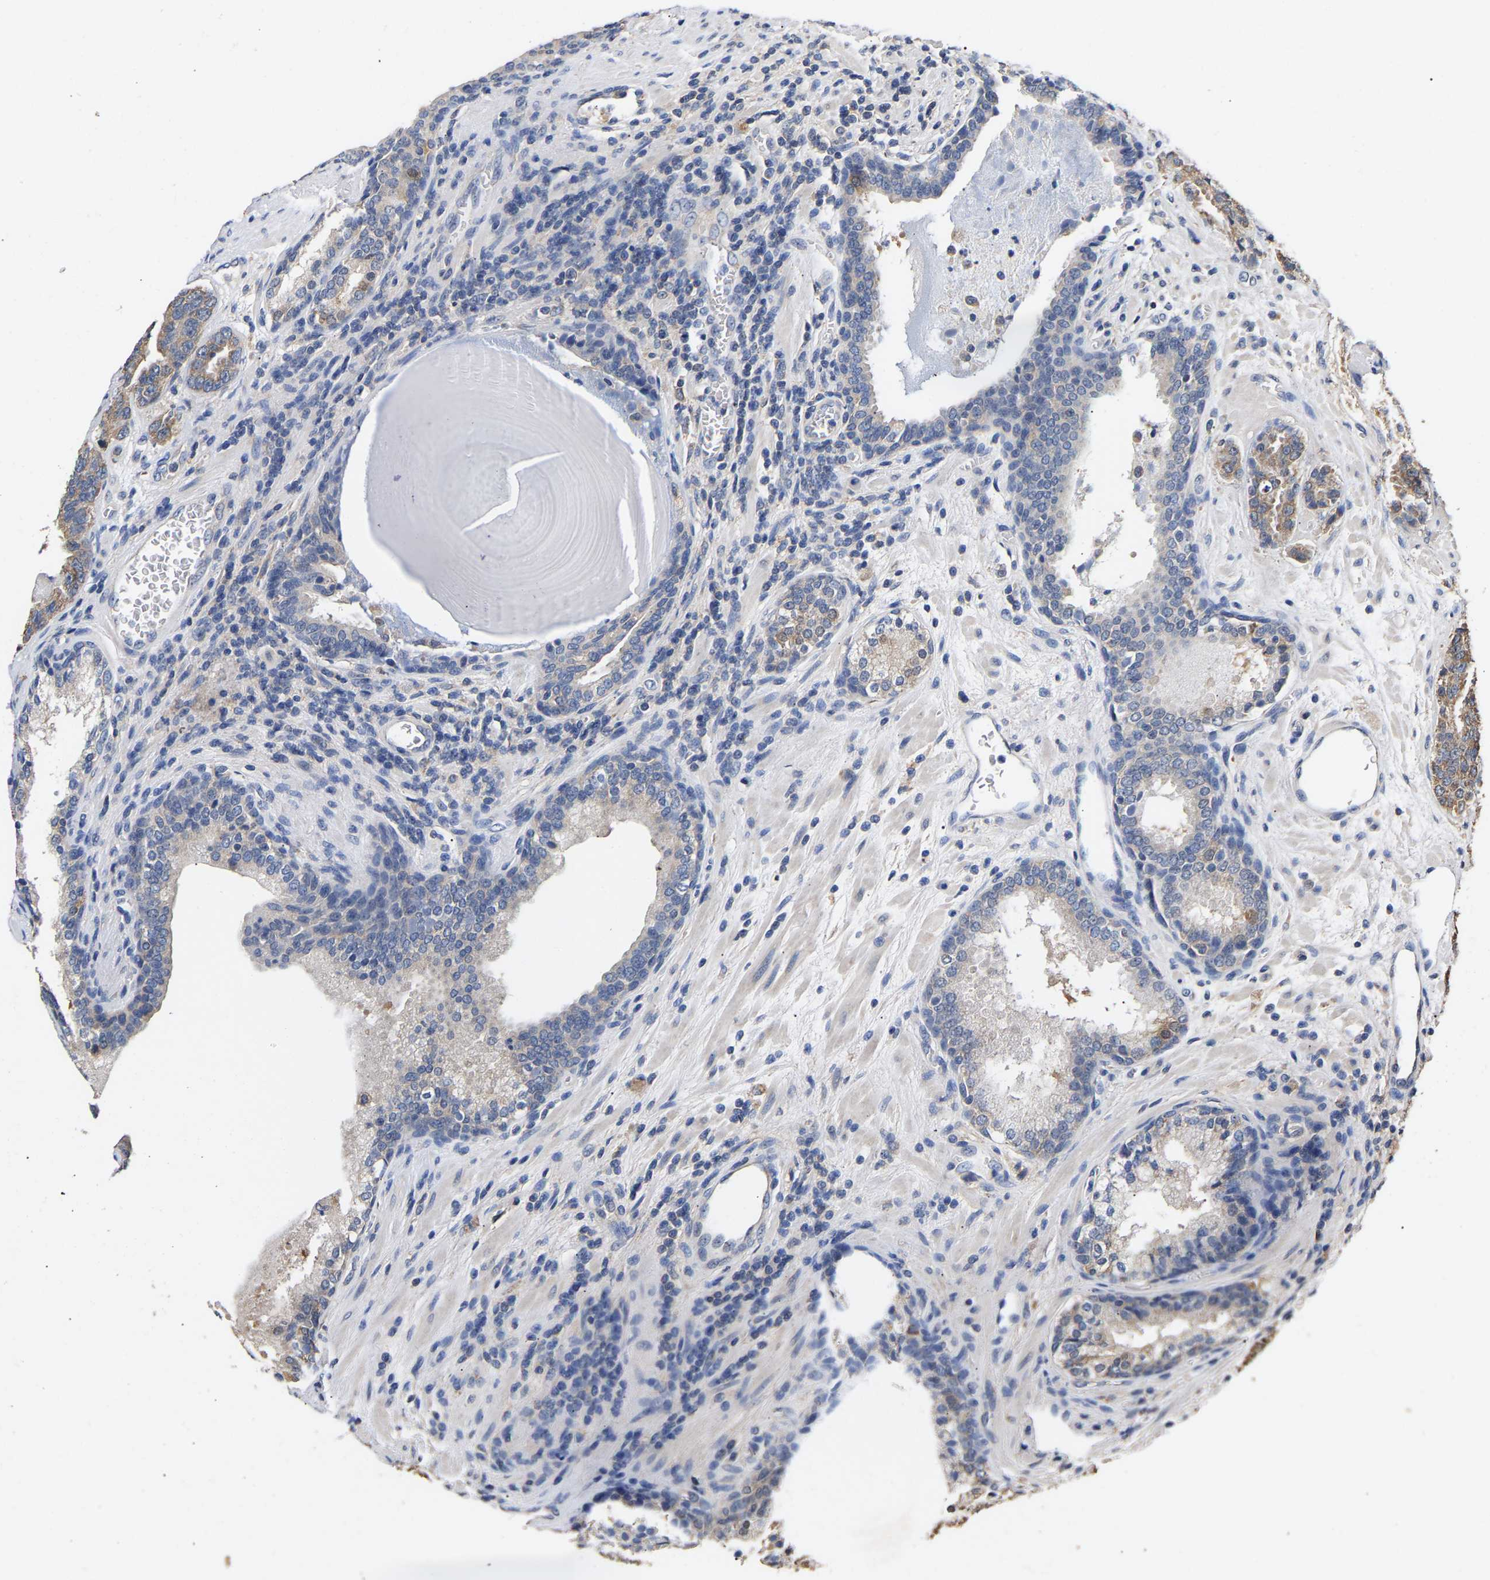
{"staining": {"intensity": "weak", "quantity": ">75%", "location": "cytoplasmic/membranous"}, "tissue": "prostate cancer", "cell_type": "Tumor cells", "image_type": "cancer", "snomed": [{"axis": "morphology", "description": "Adenocarcinoma, High grade"}, {"axis": "topography", "description": "Prostate"}], "caption": "Immunohistochemistry (IHC) of human prostate cancer demonstrates low levels of weak cytoplasmic/membranous staining in approximately >75% of tumor cells.", "gene": "ZNF26", "patient": {"sex": "male", "age": 60}}